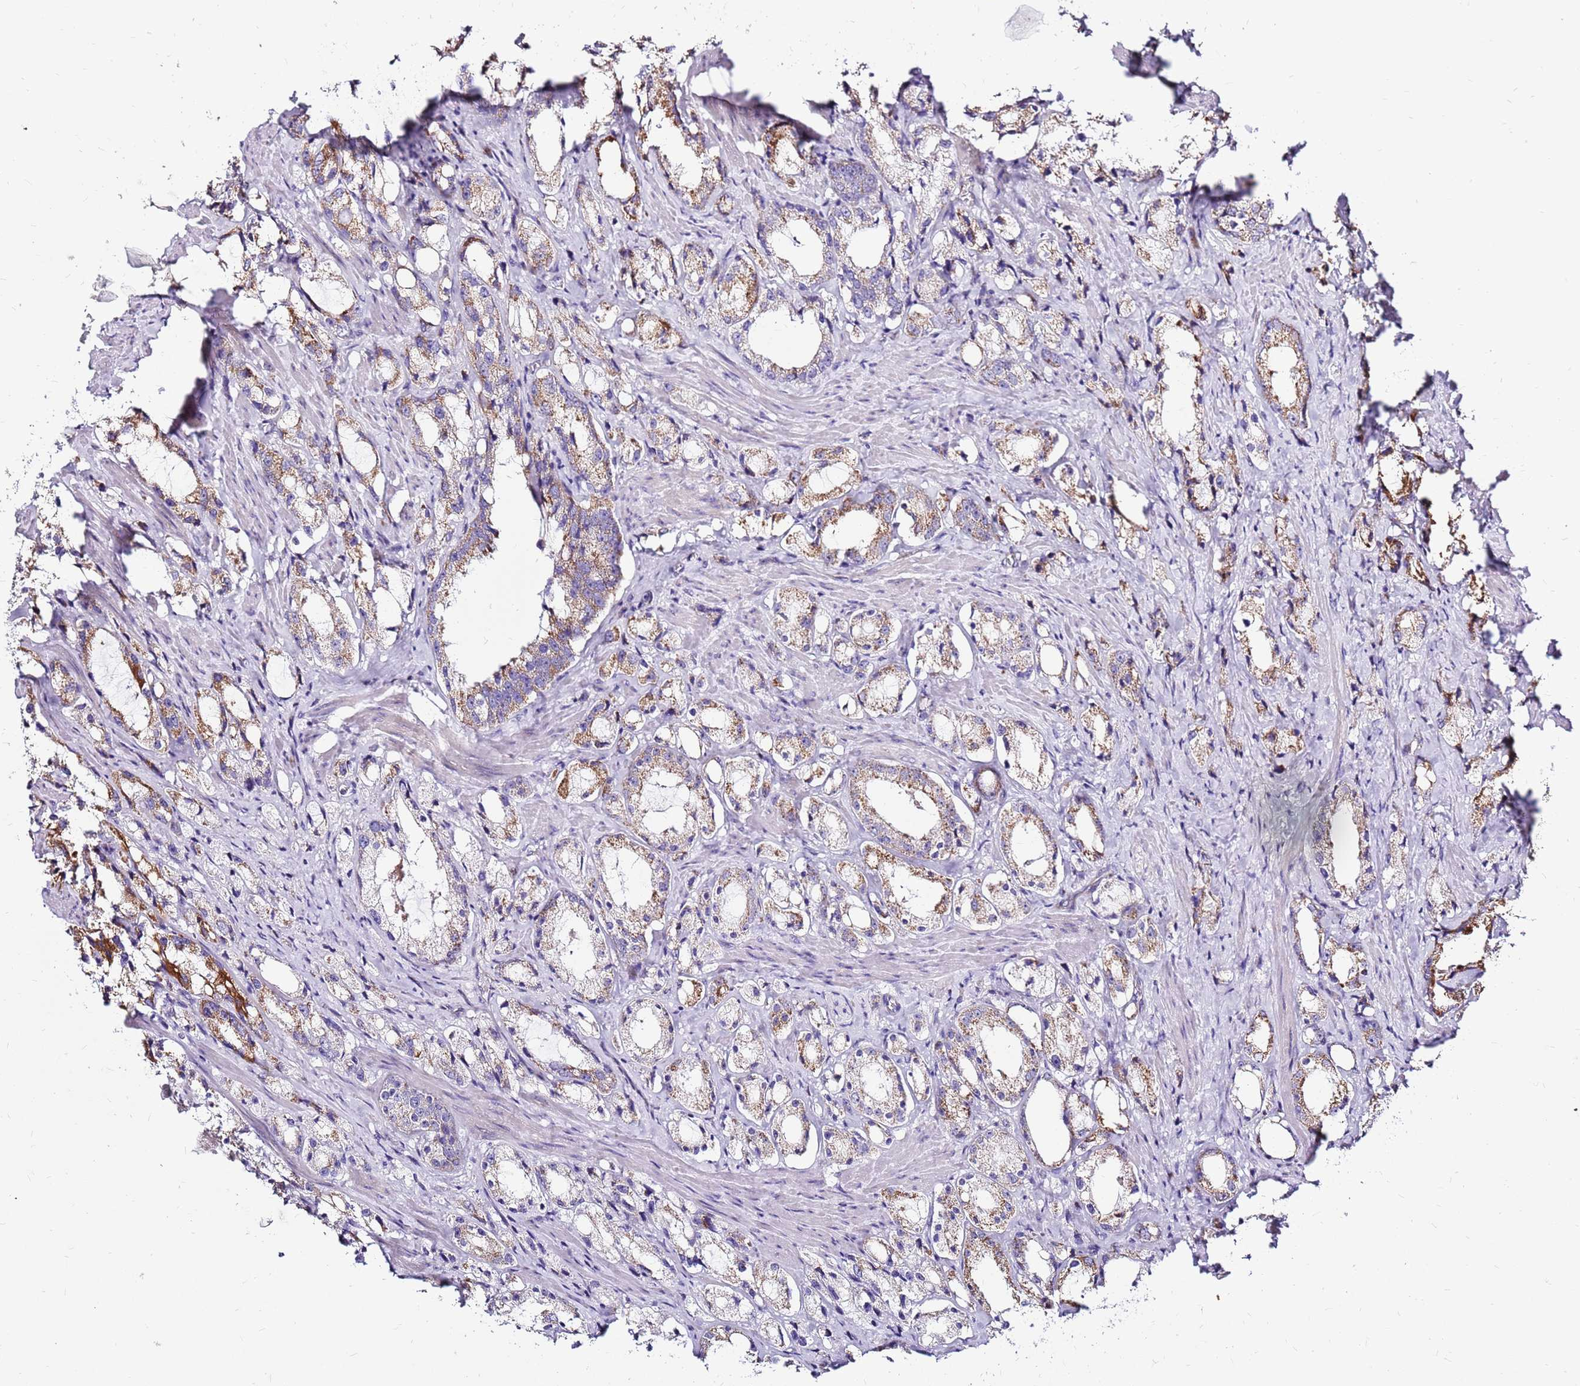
{"staining": {"intensity": "moderate", "quantity": "25%-75%", "location": "cytoplasmic/membranous"}, "tissue": "prostate cancer", "cell_type": "Tumor cells", "image_type": "cancer", "snomed": [{"axis": "morphology", "description": "Adenocarcinoma, High grade"}, {"axis": "topography", "description": "Prostate"}], "caption": "Brown immunohistochemical staining in human prostate adenocarcinoma (high-grade) shows moderate cytoplasmic/membranous expression in about 25%-75% of tumor cells.", "gene": "IGF1R", "patient": {"sex": "male", "age": 66}}